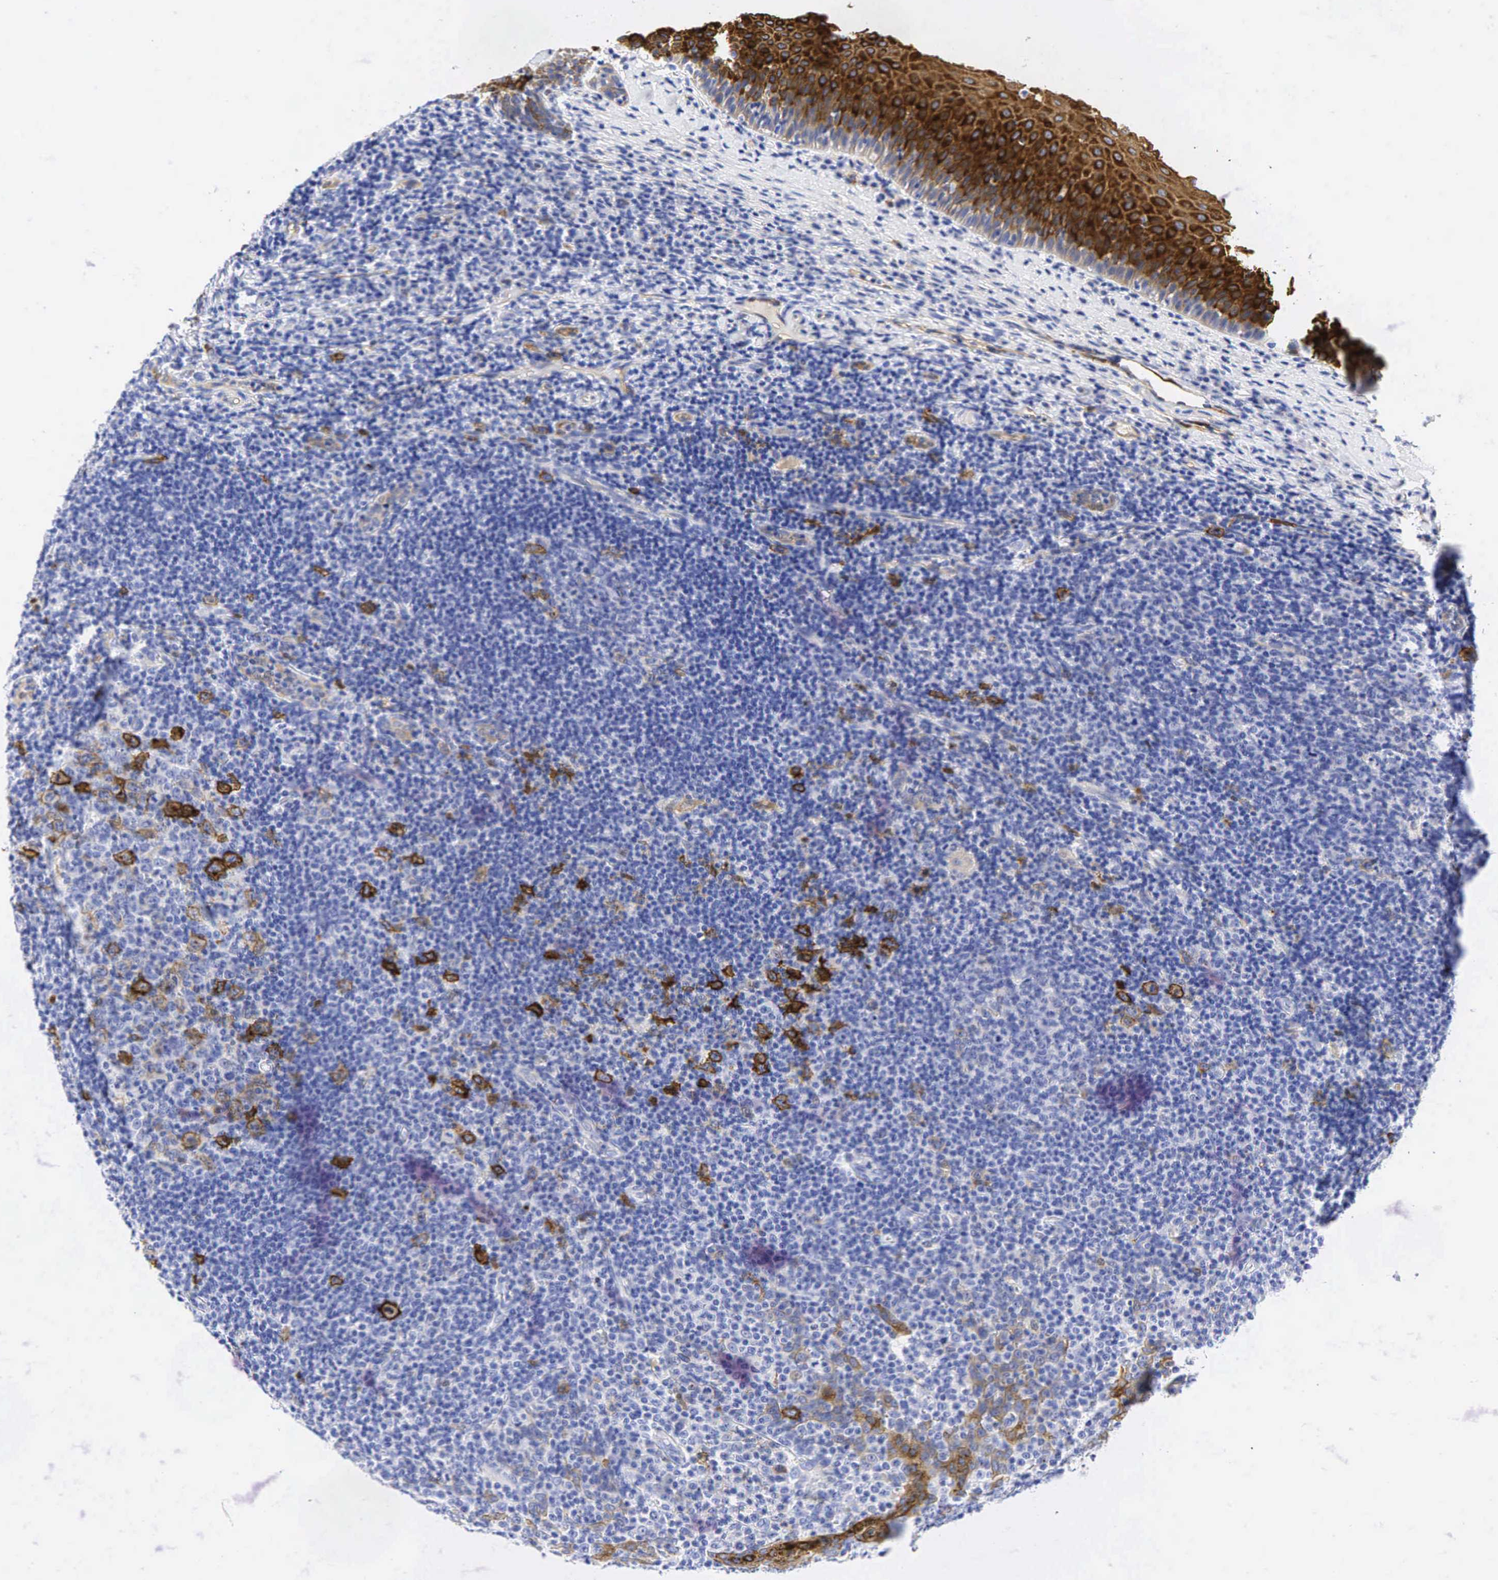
{"staining": {"intensity": "moderate", "quantity": "<25%", "location": "cytoplasmic/membranous"}, "tissue": "tonsil", "cell_type": "Germinal center cells", "image_type": "normal", "snomed": [{"axis": "morphology", "description": "Normal tissue, NOS"}, {"axis": "topography", "description": "Tonsil"}], "caption": "Germinal center cells demonstrate low levels of moderate cytoplasmic/membranous positivity in approximately <25% of cells in unremarkable tonsil.", "gene": "TNFRSF8", "patient": {"sex": "male", "age": 6}}